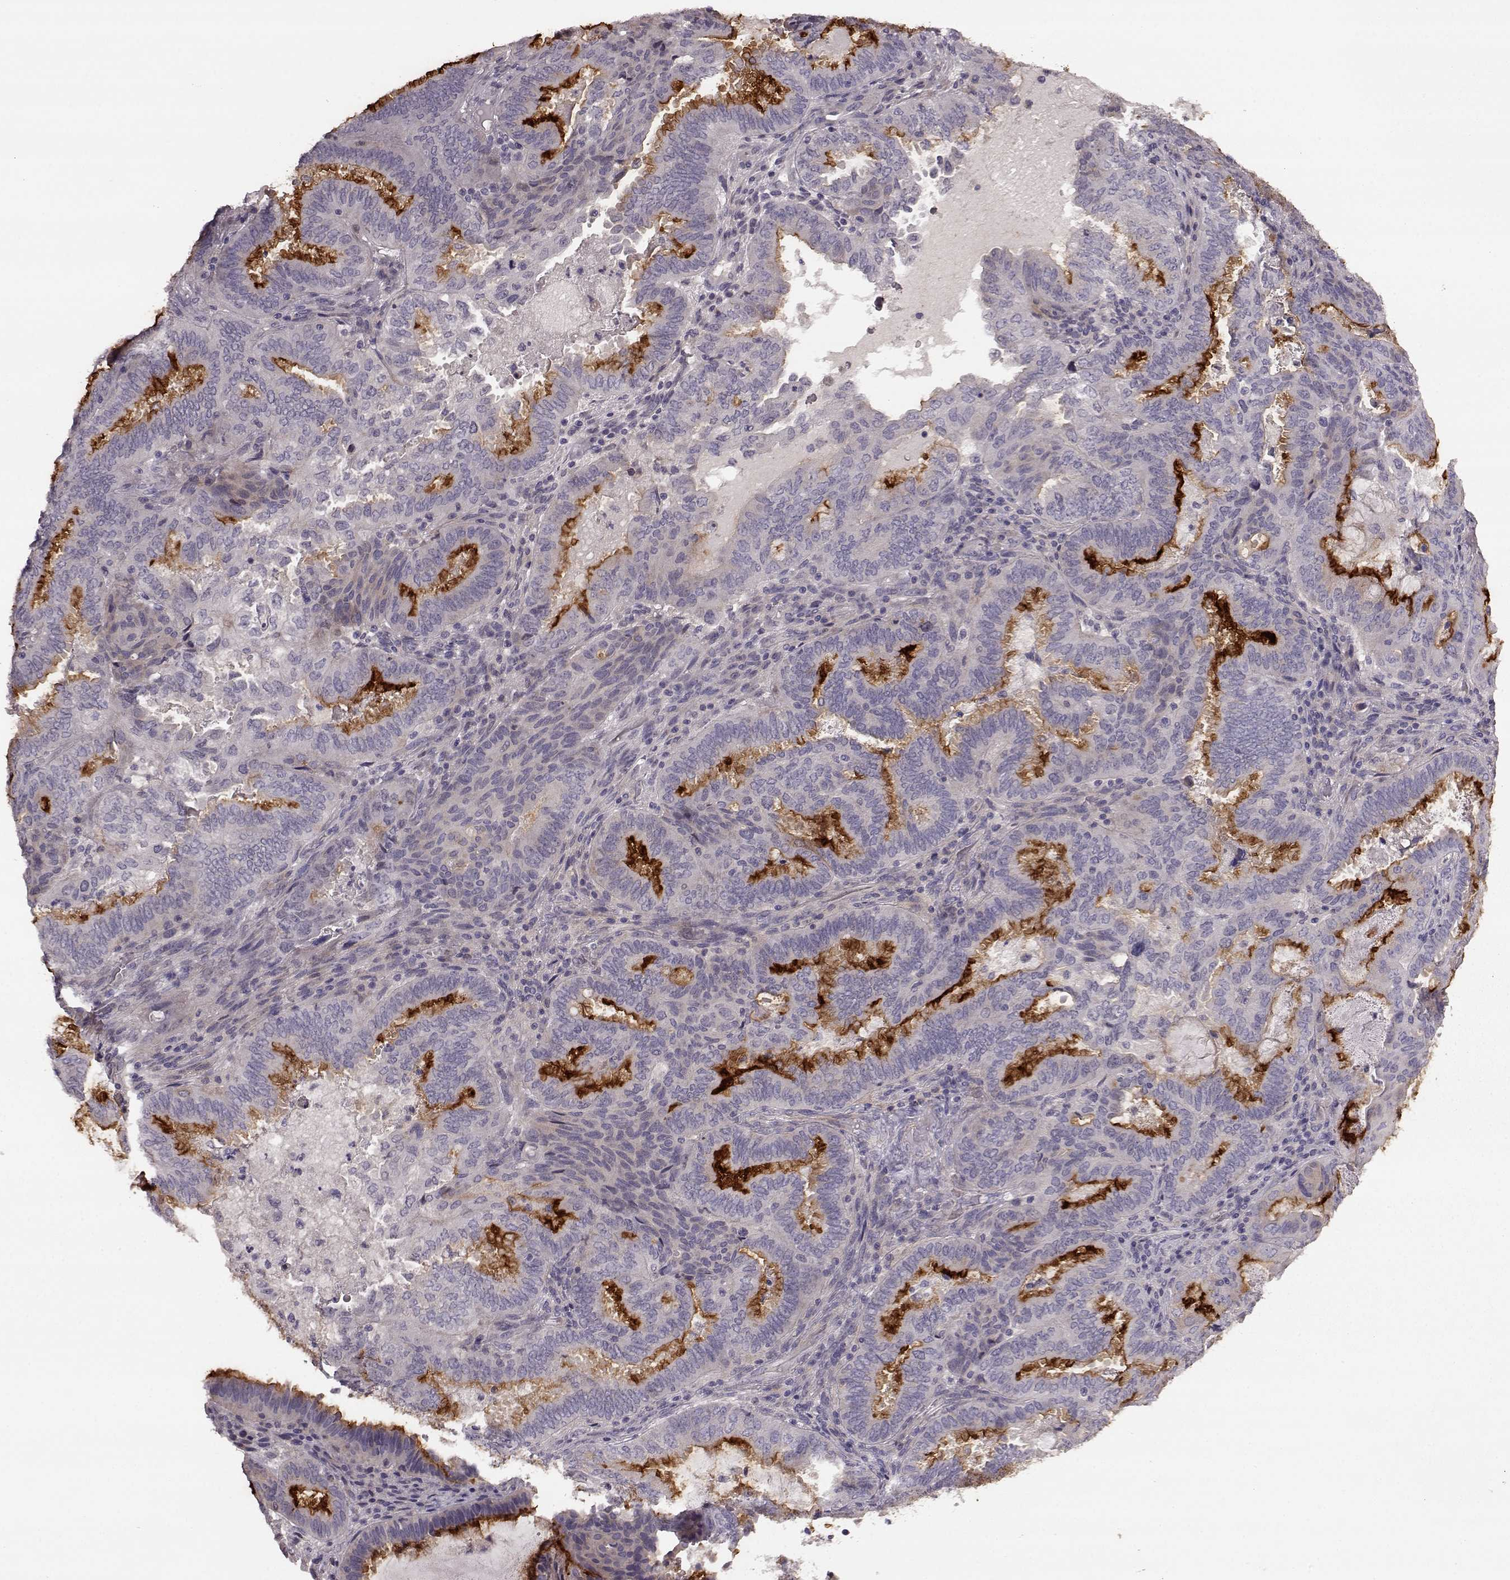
{"staining": {"intensity": "strong", "quantity": "25%-75%", "location": "cytoplasmic/membranous"}, "tissue": "ovarian cancer", "cell_type": "Tumor cells", "image_type": "cancer", "snomed": [{"axis": "morphology", "description": "Carcinoma, endometroid"}, {"axis": "topography", "description": "Ovary"}], "caption": "Immunohistochemistry micrograph of human ovarian cancer (endometroid carcinoma) stained for a protein (brown), which demonstrates high levels of strong cytoplasmic/membranous staining in about 25%-75% of tumor cells.", "gene": "SLC52A3", "patient": {"sex": "female", "age": 41}}